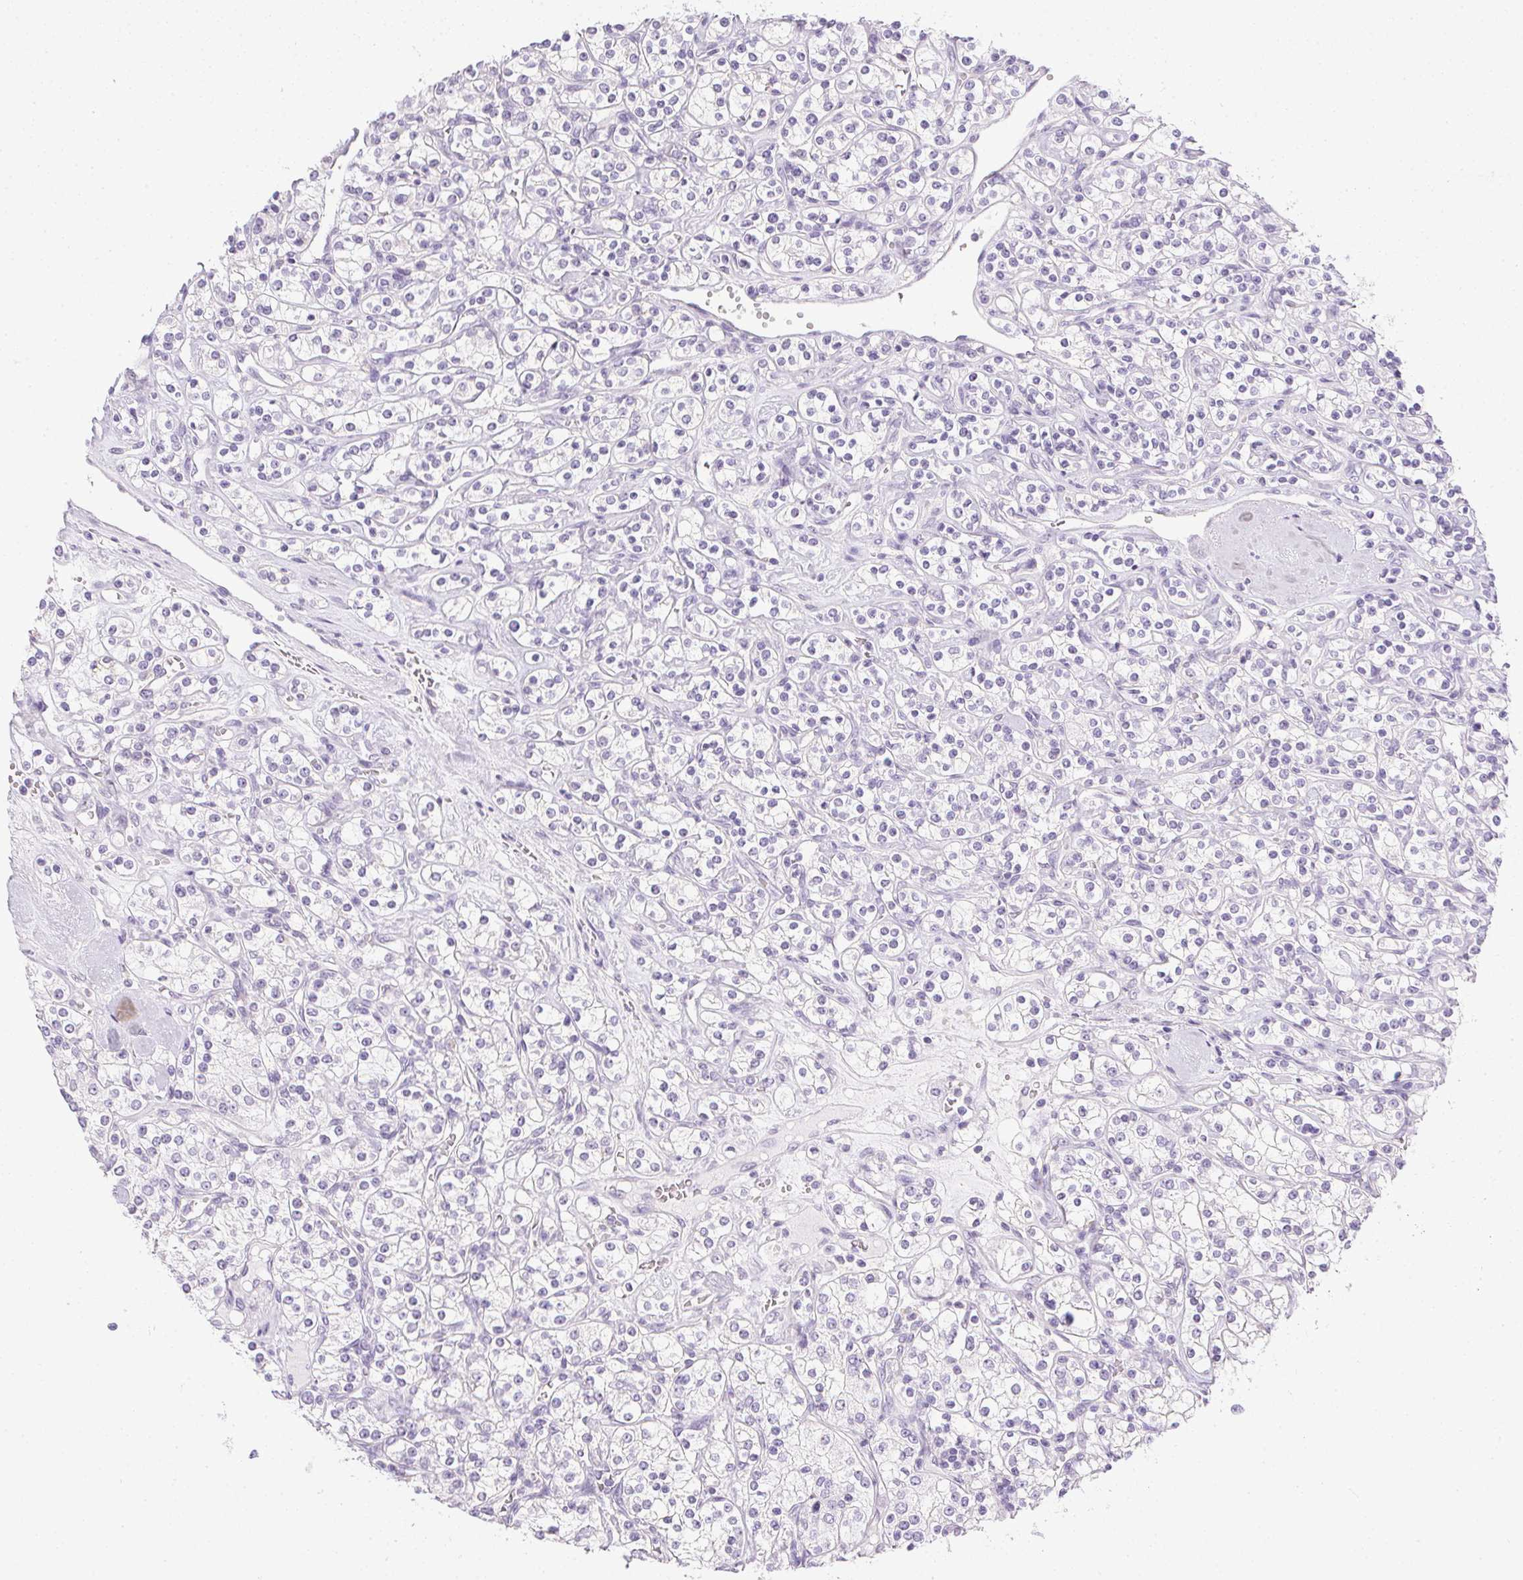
{"staining": {"intensity": "negative", "quantity": "none", "location": "none"}, "tissue": "renal cancer", "cell_type": "Tumor cells", "image_type": "cancer", "snomed": [{"axis": "morphology", "description": "Adenocarcinoma, NOS"}, {"axis": "topography", "description": "Kidney"}], "caption": "Renal cancer was stained to show a protein in brown. There is no significant expression in tumor cells. (Immunohistochemistry (ihc), brightfield microscopy, high magnification).", "gene": "PRL", "patient": {"sex": "male", "age": 77}}